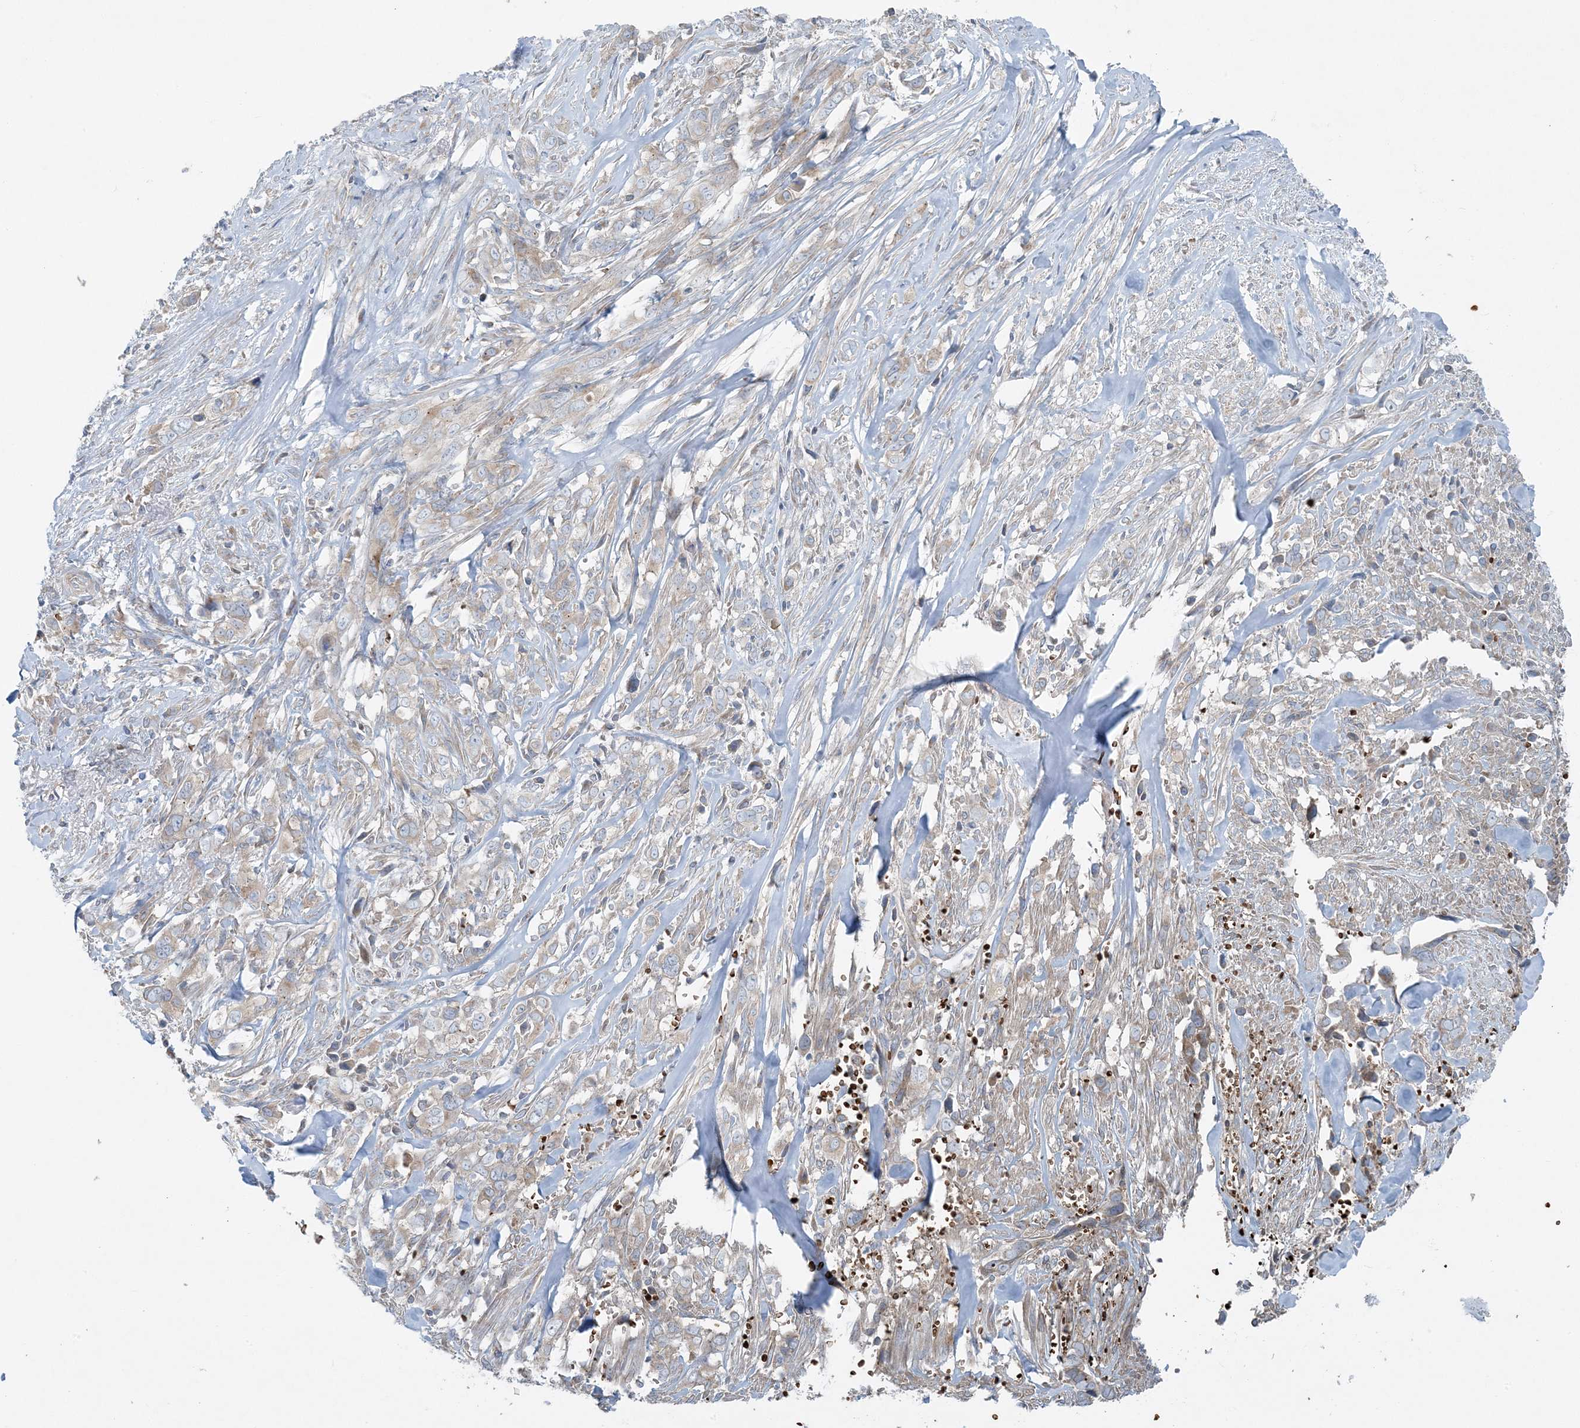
{"staining": {"intensity": "negative", "quantity": "none", "location": "none"}, "tissue": "liver cancer", "cell_type": "Tumor cells", "image_type": "cancer", "snomed": [{"axis": "morphology", "description": "Cholangiocarcinoma"}, {"axis": "topography", "description": "Liver"}], "caption": "IHC histopathology image of human liver cholangiocarcinoma stained for a protein (brown), which shows no expression in tumor cells.", "gene": "PIK3R4", "patient": {"sex": "female", "age": 79}}